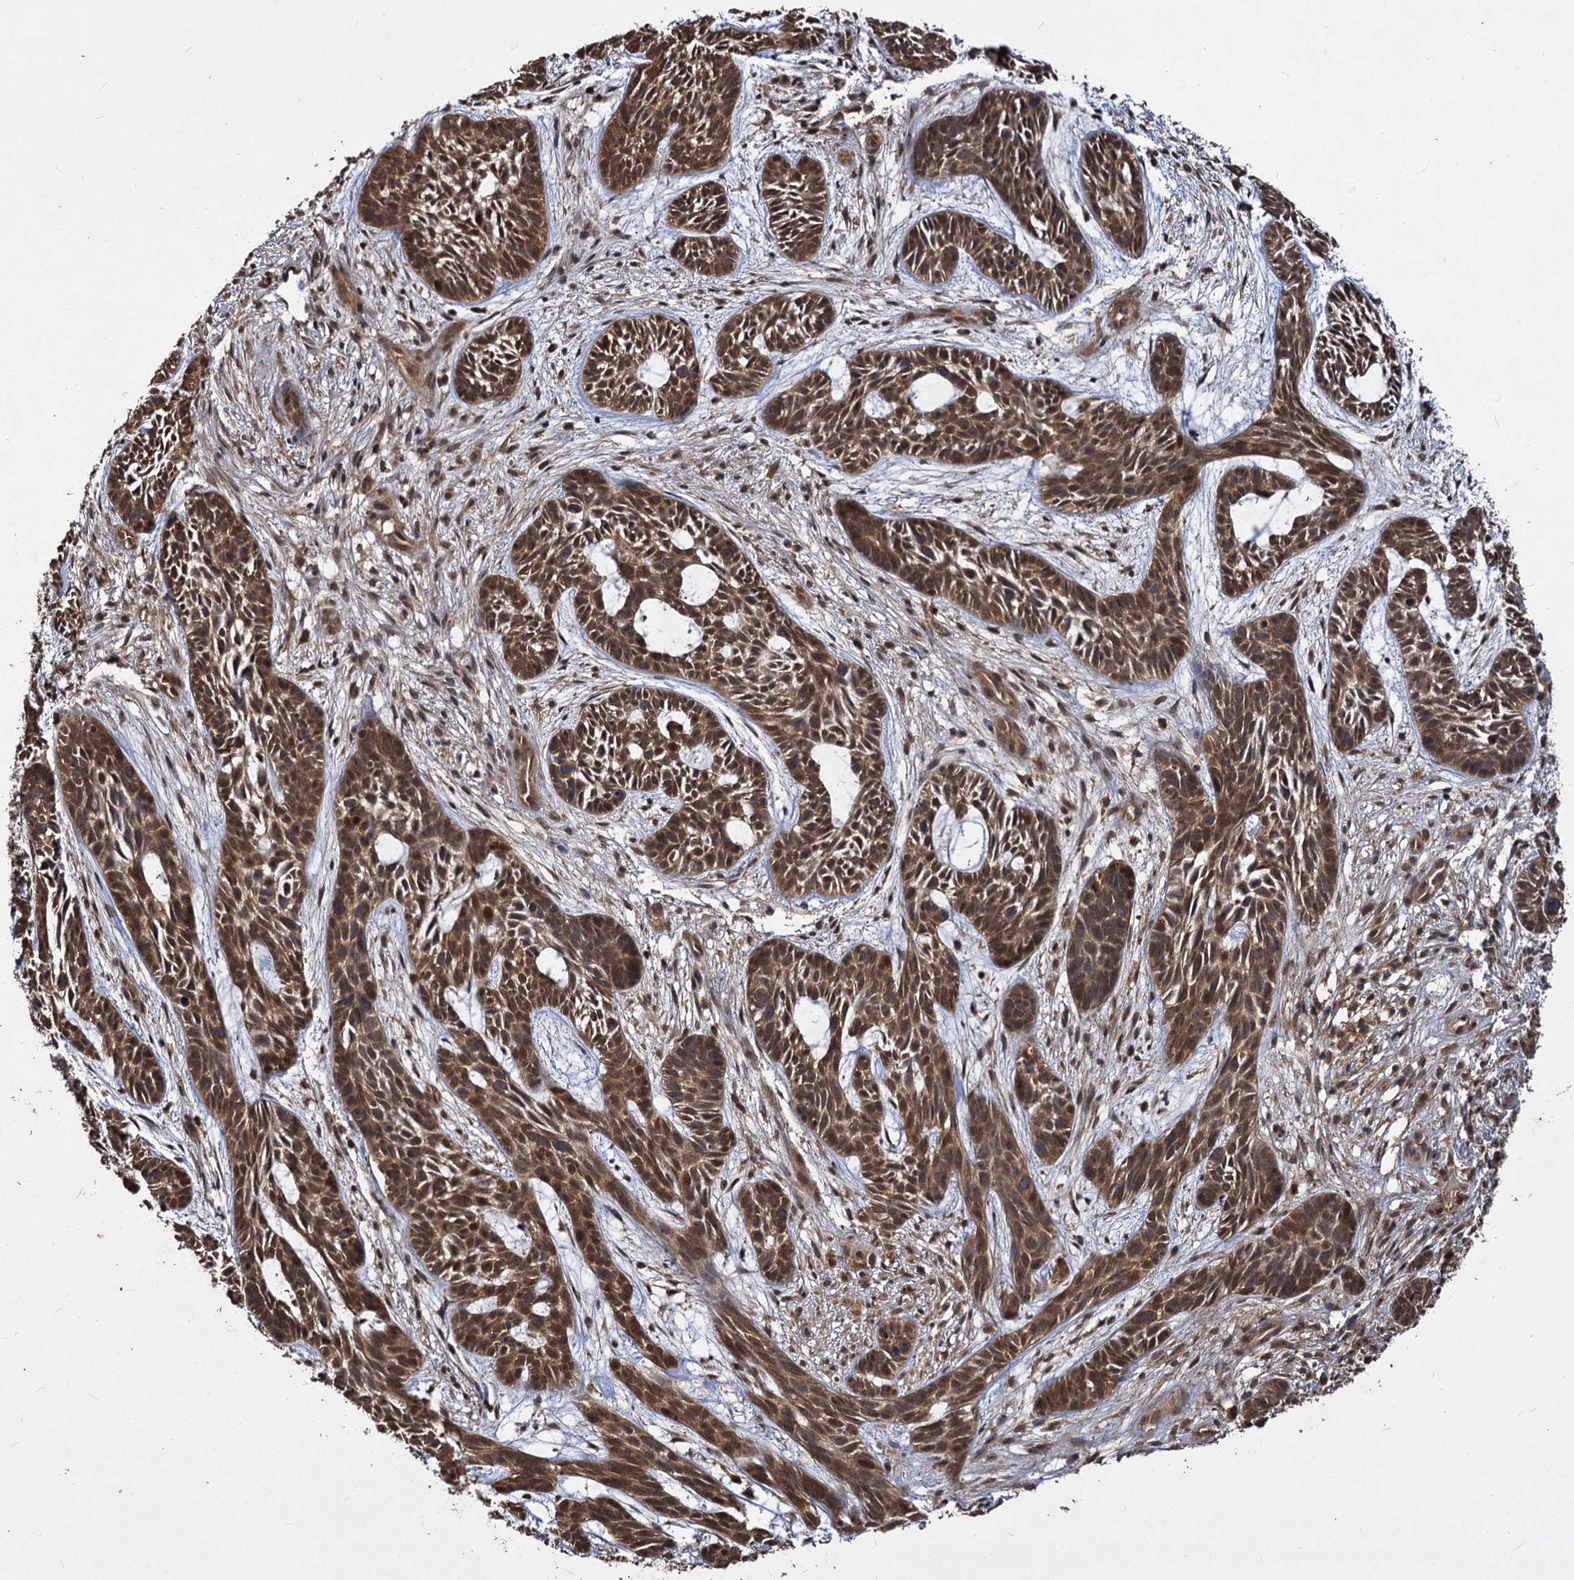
{"staining": {"intensity": "moderate", "quantity": ">75%", "location": "cytoplasmic/membranous,nuclear"}, "tissue": "skin cancer", "cell_type": "Tumor cells", "image_type": "cancer", "snomed": [{"axis": "morphology", "description": "Basal cell carcinoma"}, {"axis": "topography", "description": "Skin"}], "caption": "Tumor cells reveal medium levels of moderate cytoplasmic/membranous and nuclear positivity in about >75% of cells in skin cancer (basal cell carcinoma). The protein is stained brown, and the nuclei are stained in blue (DAB IHC with brightfield microscopy, high magnification).", "gene": "VPS51", "patient": {"sex": "male", "age": 89}}